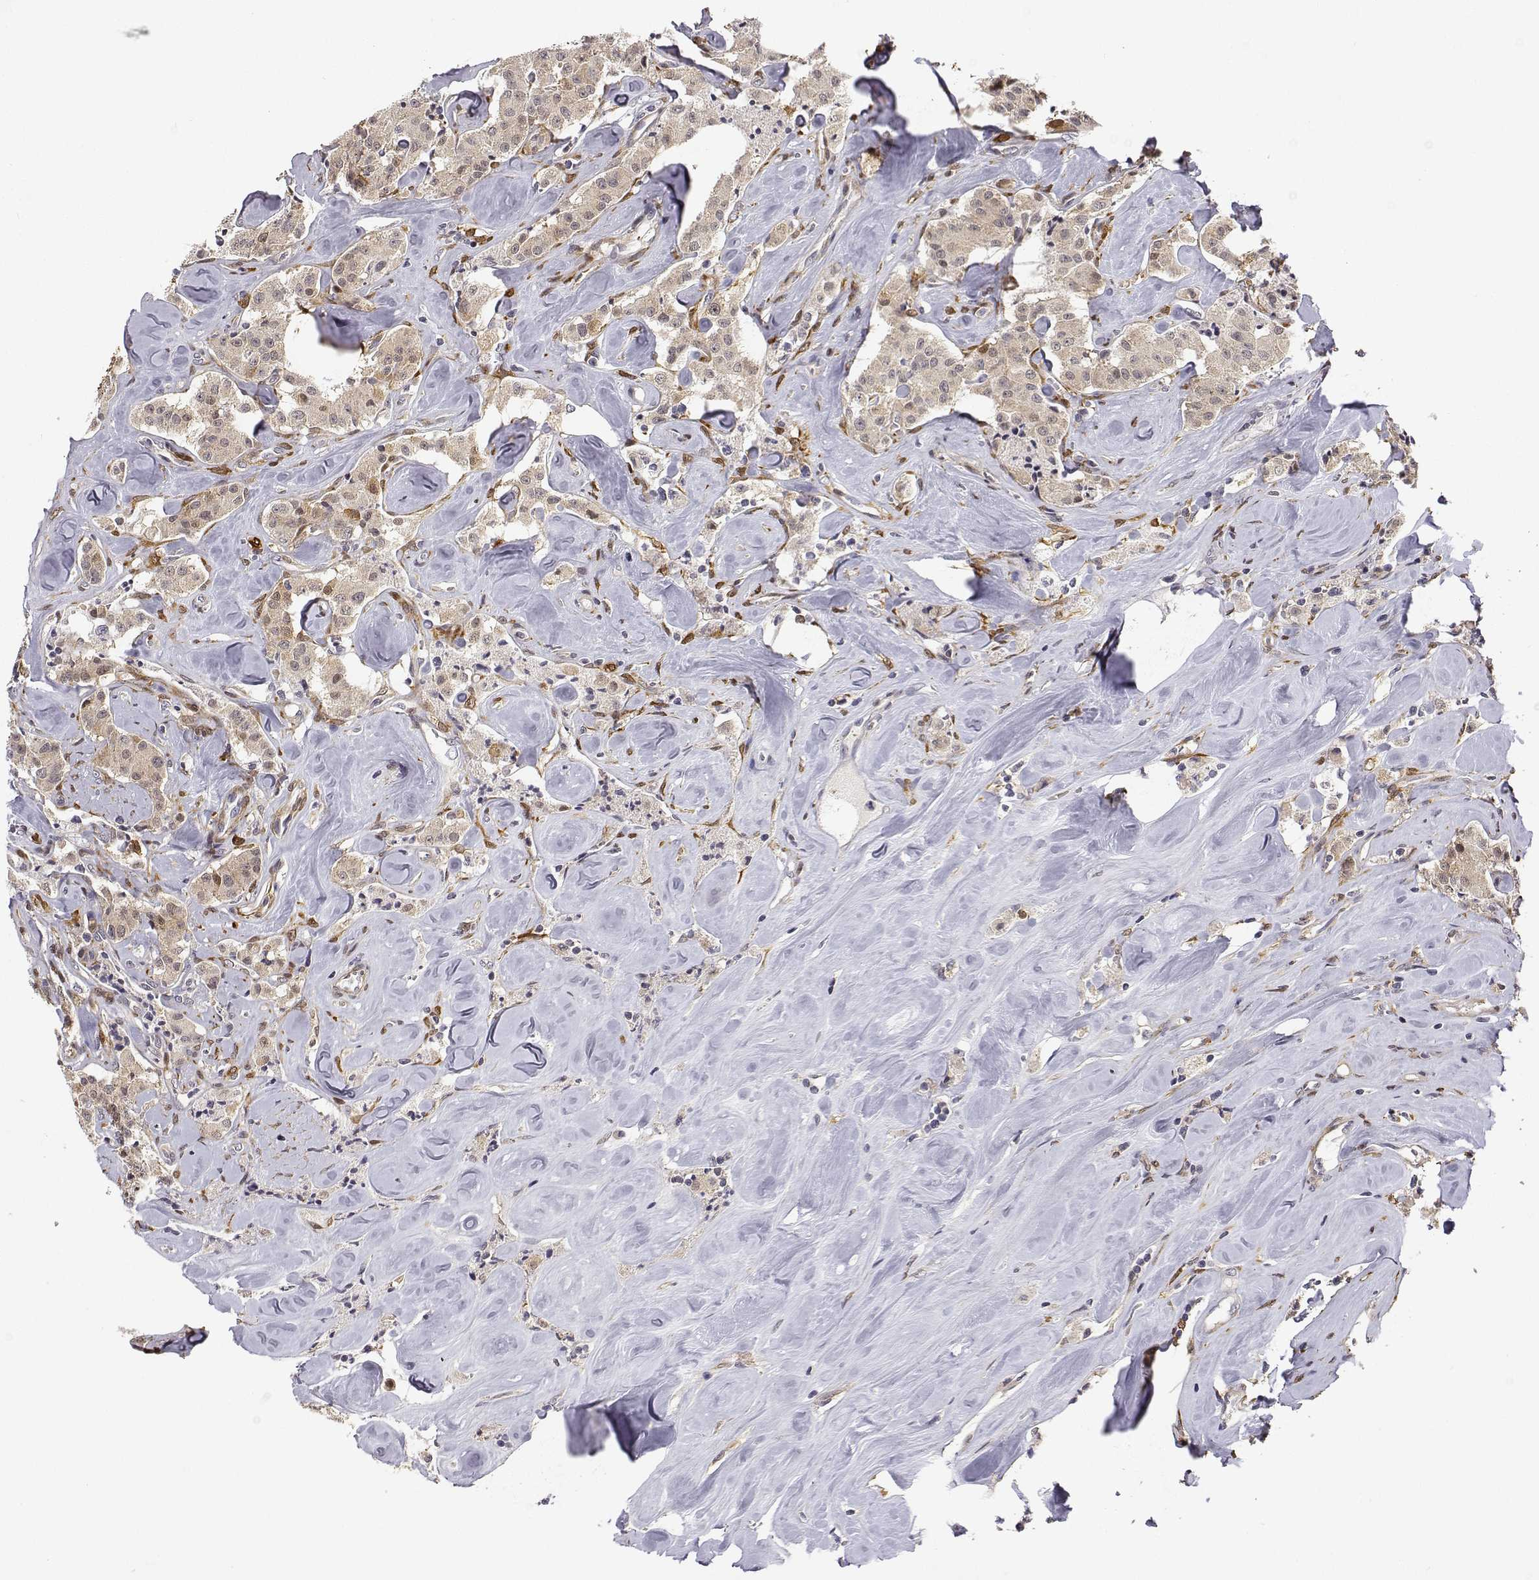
{"staining": {"intensity": "weak", "quantity": "<25%", "location": "cytoplasmic/membranous,nuclear"}, "tissue": "carcinoid", "cell_type": "Tumor cells", "image_type": "cancer", "snomed": [{"axis": "morphology", "description": "Carcinoid, malignant, NOS"}, {"axis": "topography", "description": "Pancreas"}], "caption": "An image of human carcinoid is negative for staining in tumor cells.", "gene": "PHGDH", "patient": {"sex": "male", "age": 41}}